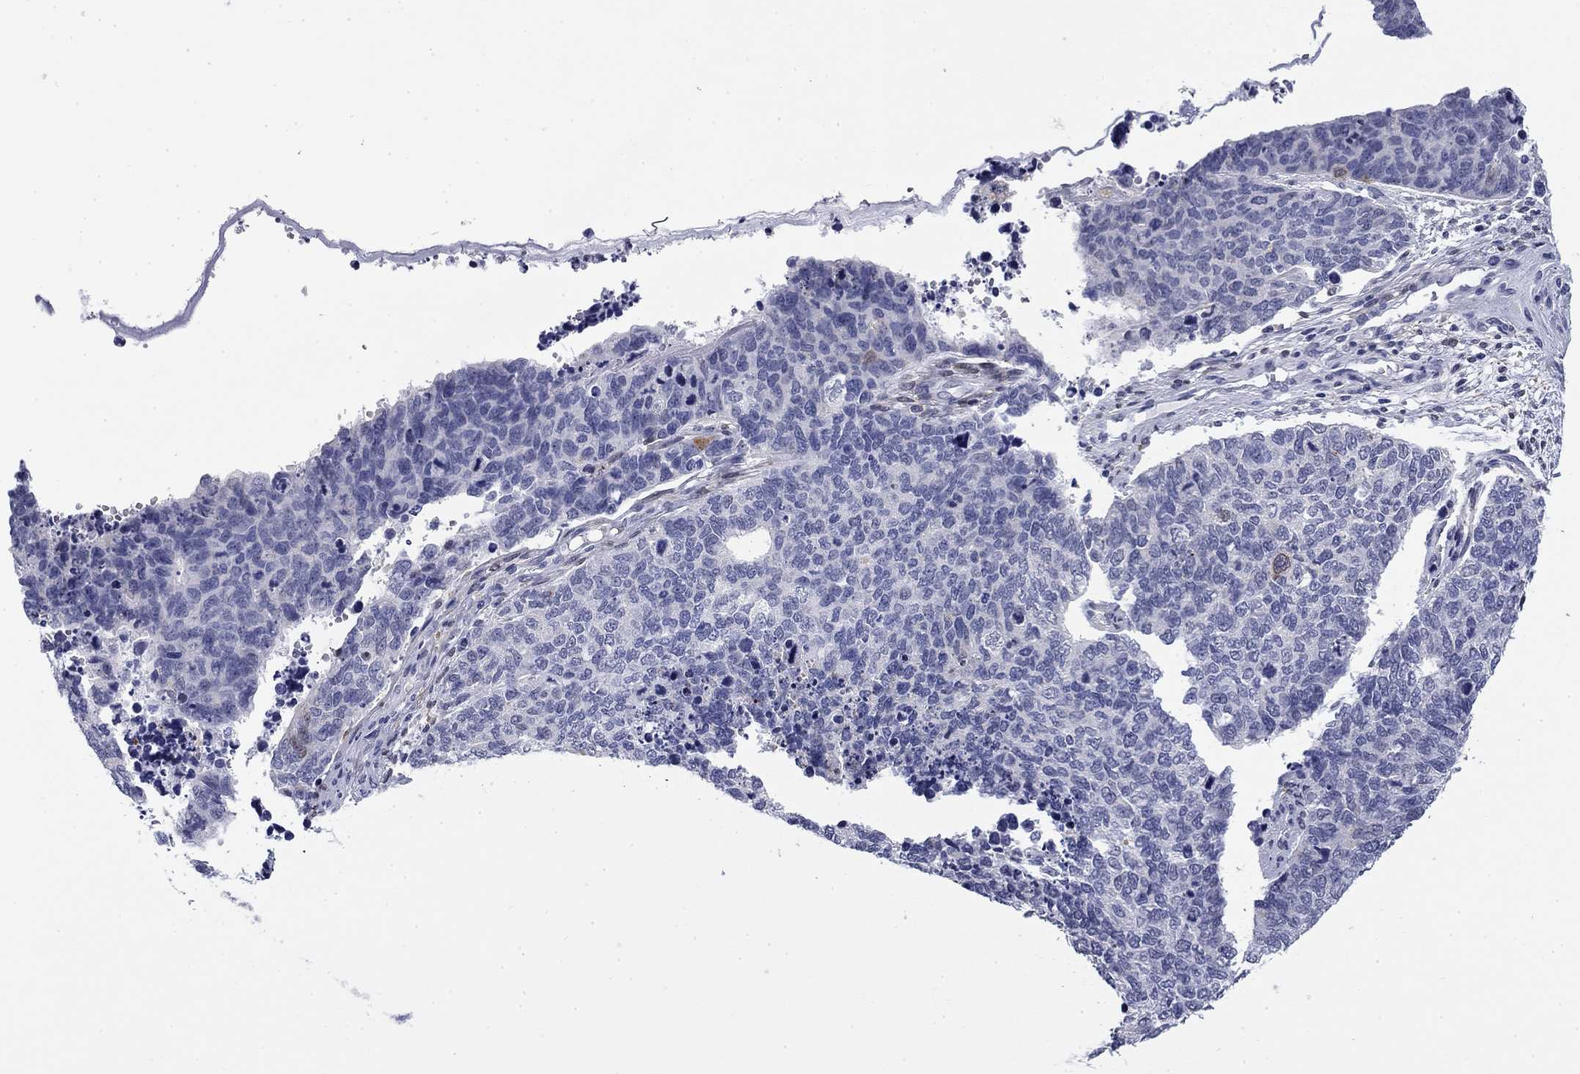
{"staining": {"intensity": "negative", "quantity": "none", "location": "none"}, "tissue": "cervical cancer", "cell_type": "Tumor cells", "image_type": "cancer", "snomed": [{"axis": "morphology", "description": "Squamous cell carcinoma, NOS"}, {"axis": "topography", "description": "Cervix"}], "caption": "Immunohistochemistry (IHC) micrograph of neoplastic tissue: cervical cancer (squamous cell carcinoma) stained with DAB (3,3'-diaminobenzidine) displays no significant protein expression in tumor cells.", "gene": "BCL2L14", "patient": {"sex": "female", "age": 63}}